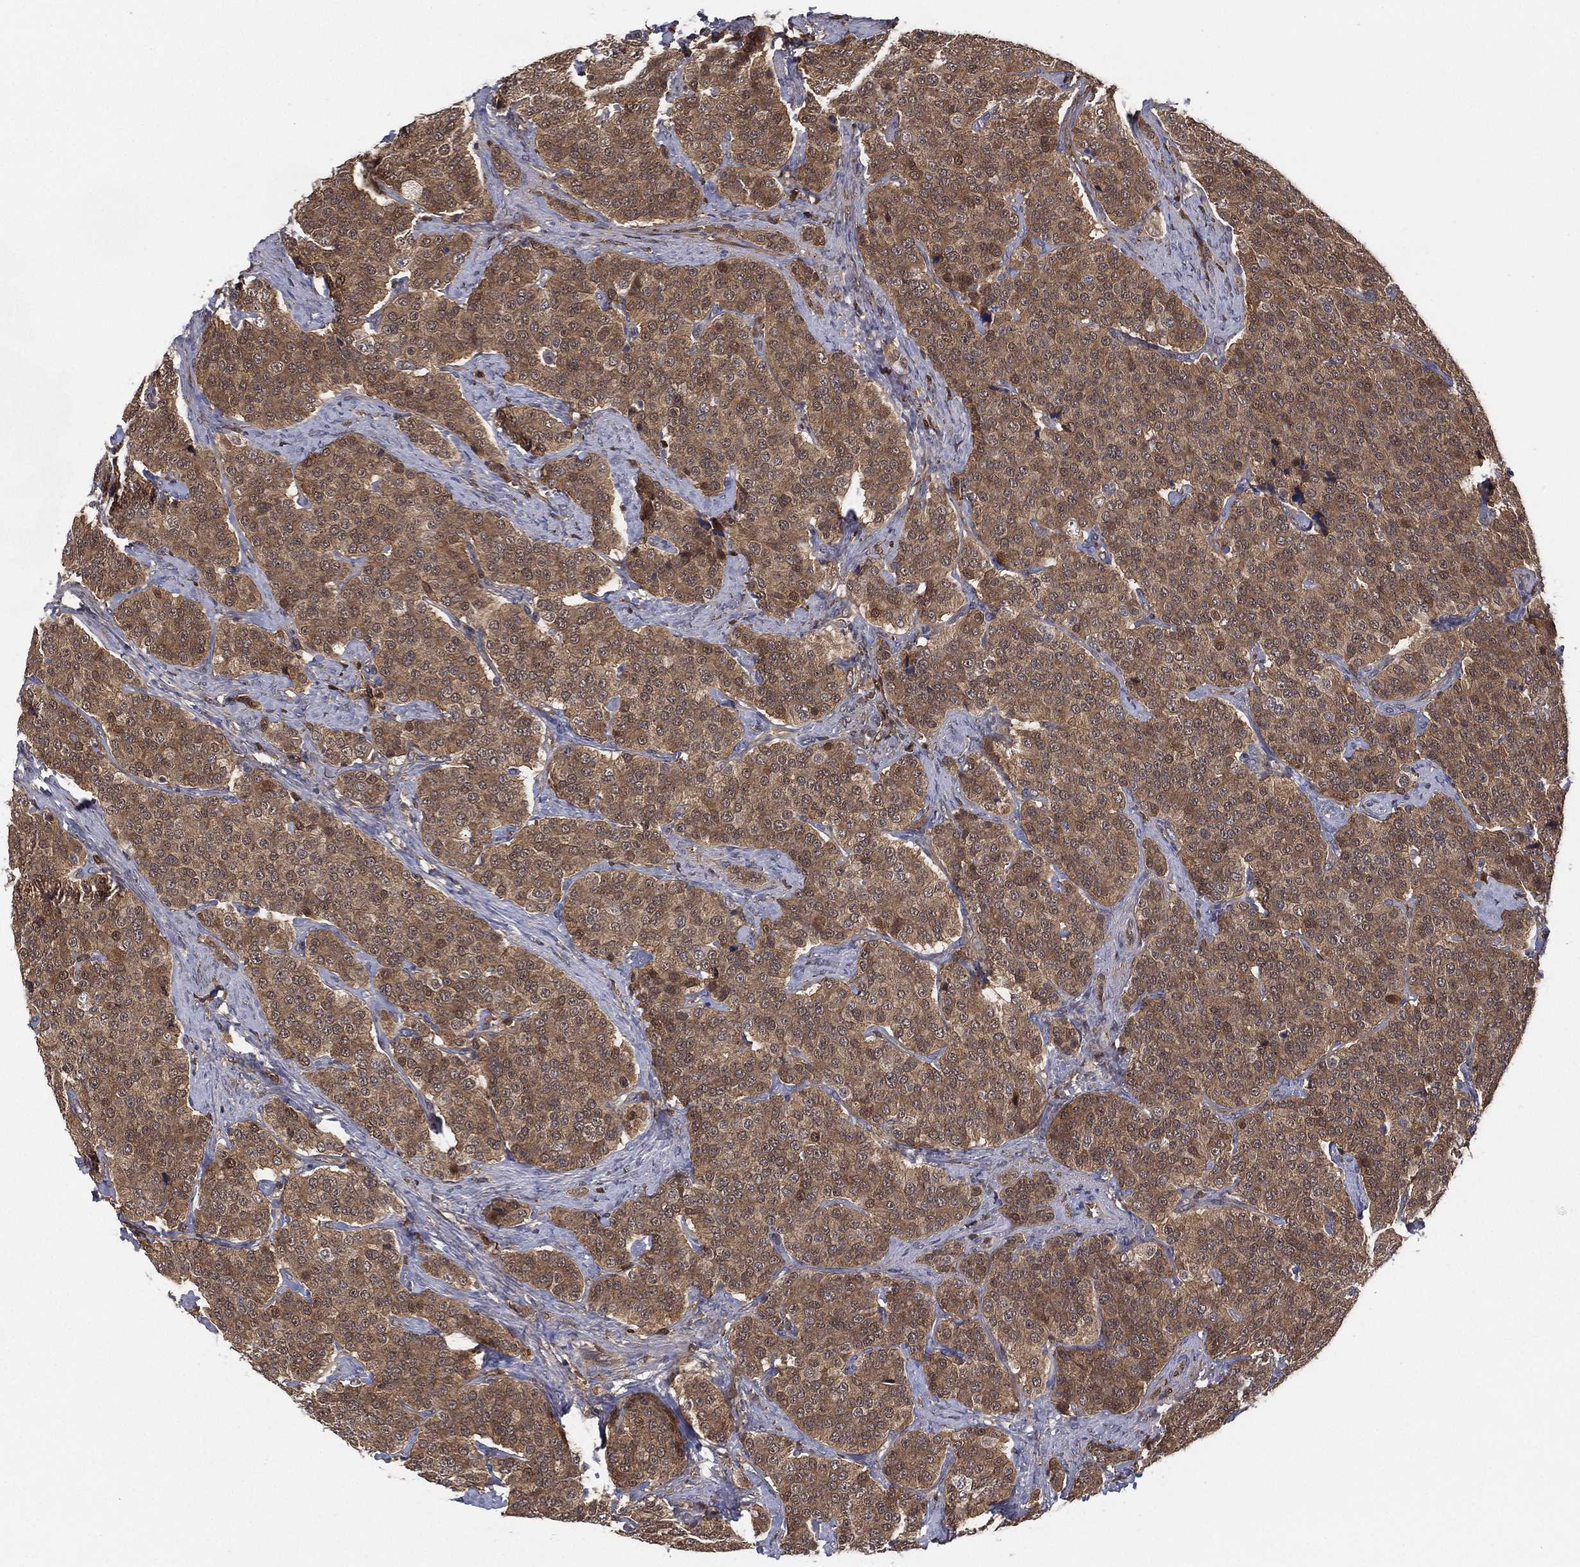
{"staining": {"intensity": "strong", "quantity": "<25%", "location": "cytoplasmic/membranous"}, "tissue": "carcinoid", "cell_type": "Tumor cells", "image_type": "cancer", "snomed": [{"axis": "morphology", "description": "Carcinoid, malignant, NOS"}, {"axis": "topography", "description": "Small intestine"}], "caption": "Protein expression by immunohistochemistry (IHC) shows strong cytoplasmic/membranous expression in approximately <25% of tumor cells in malignant carcinoid. (brown staining indicates protein expression, while blue staining denotes nuclei).", "gene": "PSMG4", "patient": {"sex": "female", "age": 58}}